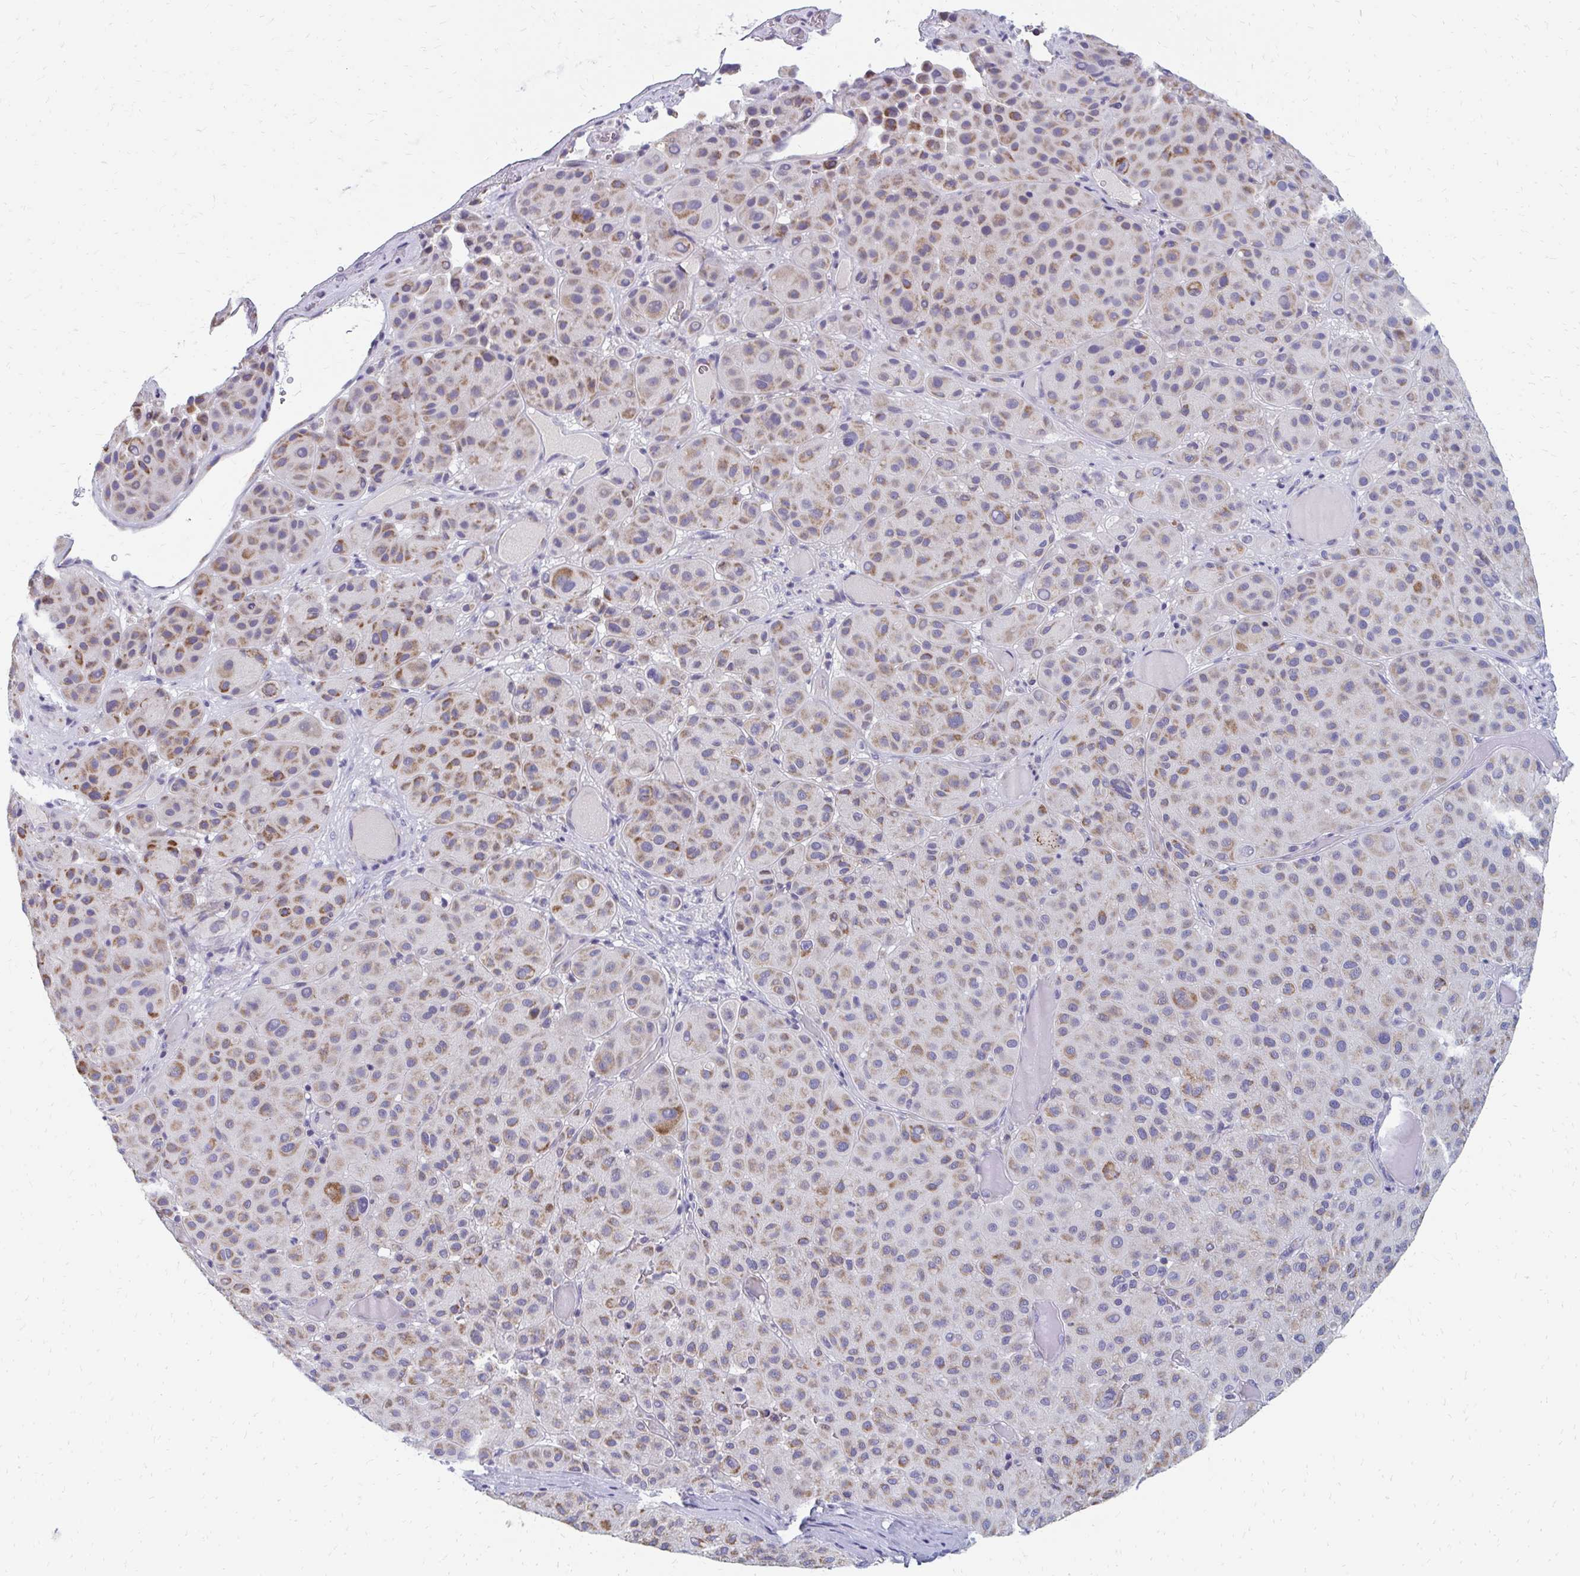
{"staining": {"intensity": "moderate", "quantity": ">75%", "location": "cytoplasmic/membranous"}, "tissue": "melanoma", "cell_type": "Tumor cells", "image_type": "cancer", "snomed": [{"axis": "morphology", "description": "Malignant melanoma, Metastatic site"}, {"axis": "topography", "description": "Smooth muscle"}], "caption": "Immunohistochemical staining of malignant melanoma (metastatic site) reveals medium levels of moderate cytoplasmic/membranous expression in approximately >75% of tumor cells.", "gene": "OR10V1", "patient": {"sex": "male", "age": 41}}